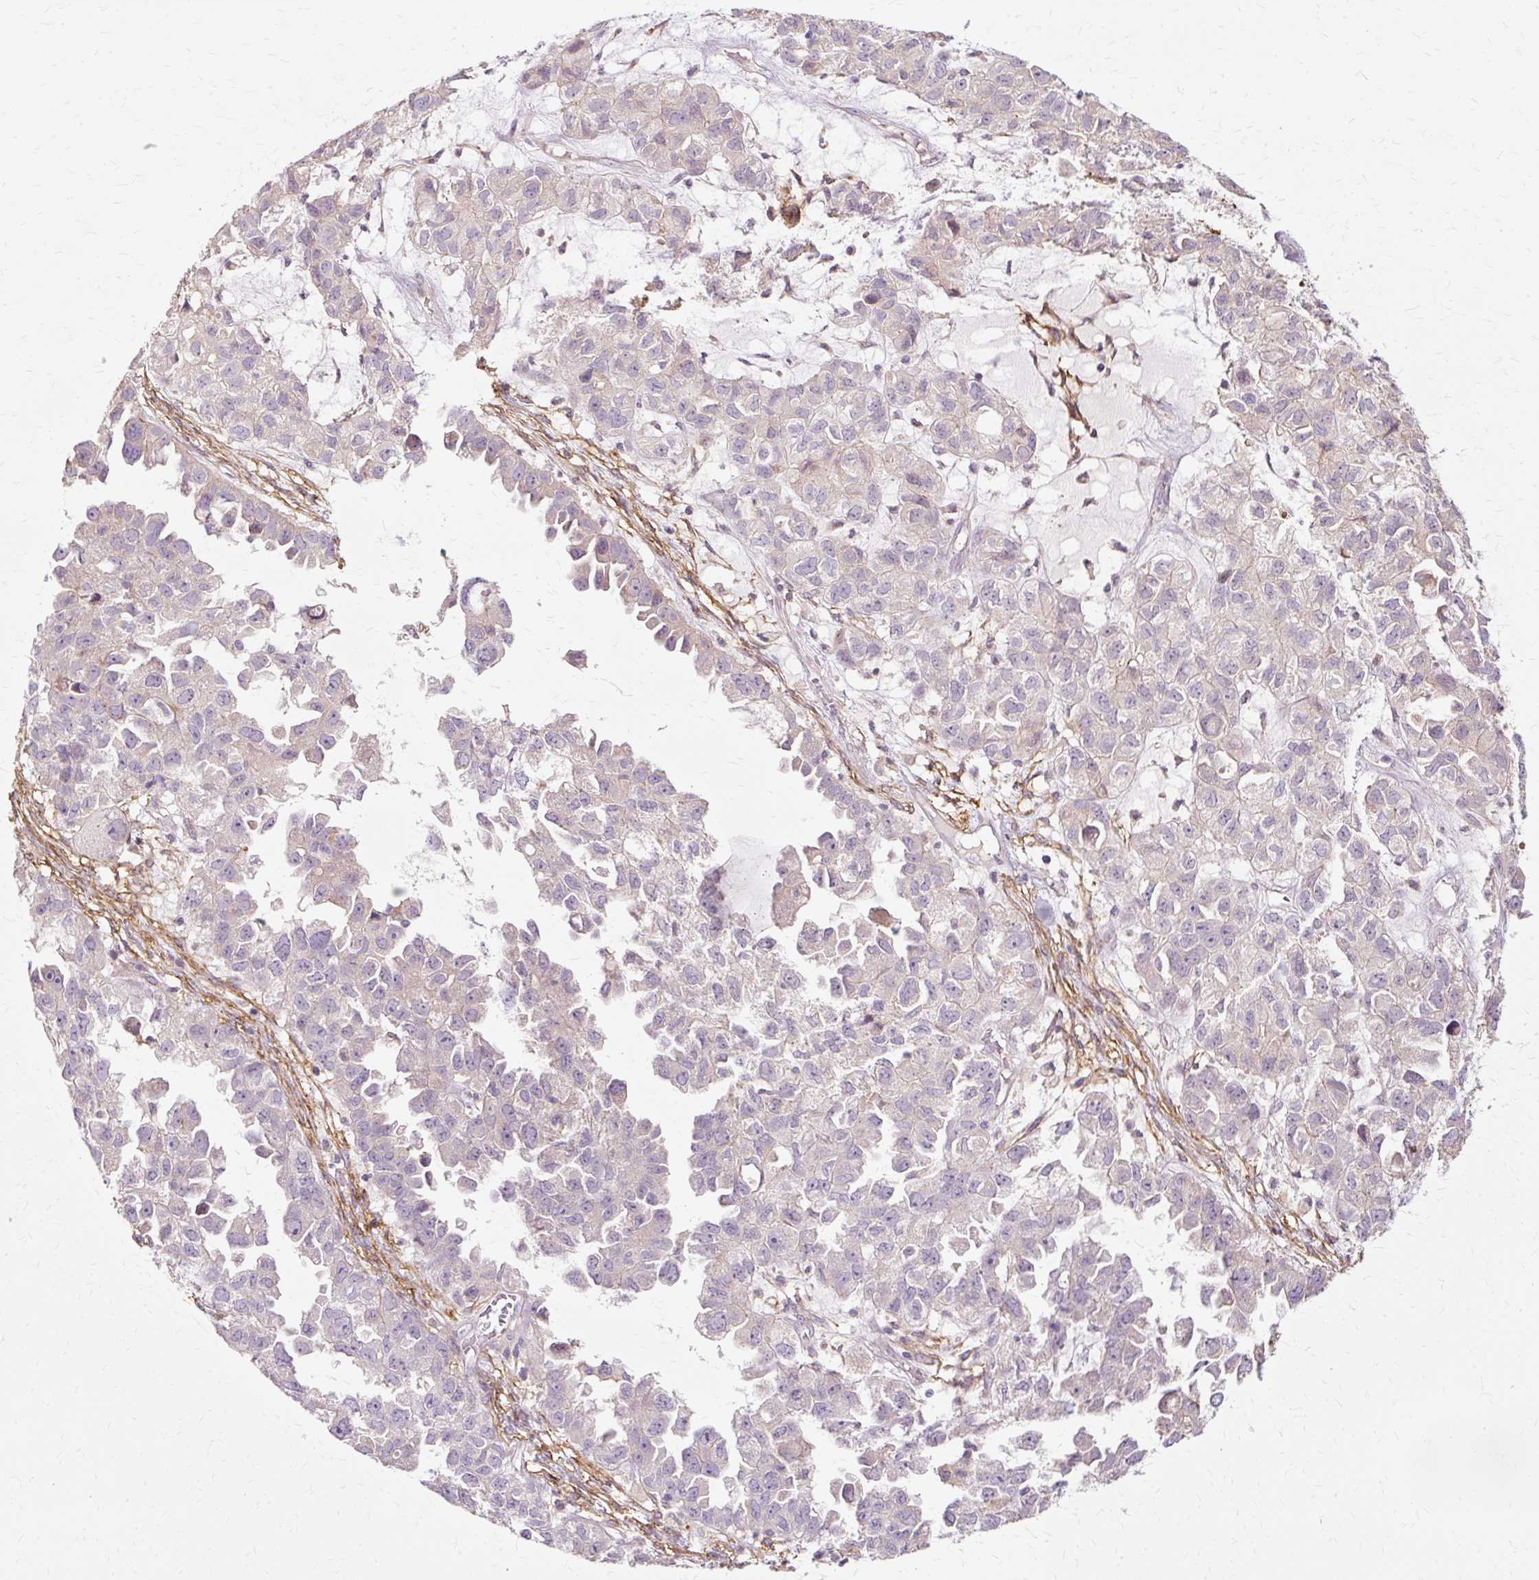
{"staining": {"intensity": "negative", "quantity": "none", "location": "none"}, "tissue": "ovarian cancer", "cell_type": "Tumor cells", "image_type": "cancer", "snomed": [{"axis": "morphology", "description": "Cystadenocarcinoma, serous, NOS"}, {"axis": "topography", "description": "Ovary"}], "caption": "This is a photomicrograph of immunohistochemistry staining of ovarian serous cystadenocarcinoma, which shows no positivity in tumor cells.", "gene": "TSPAN8", "patient": {"sex": "female", "age": 84}}